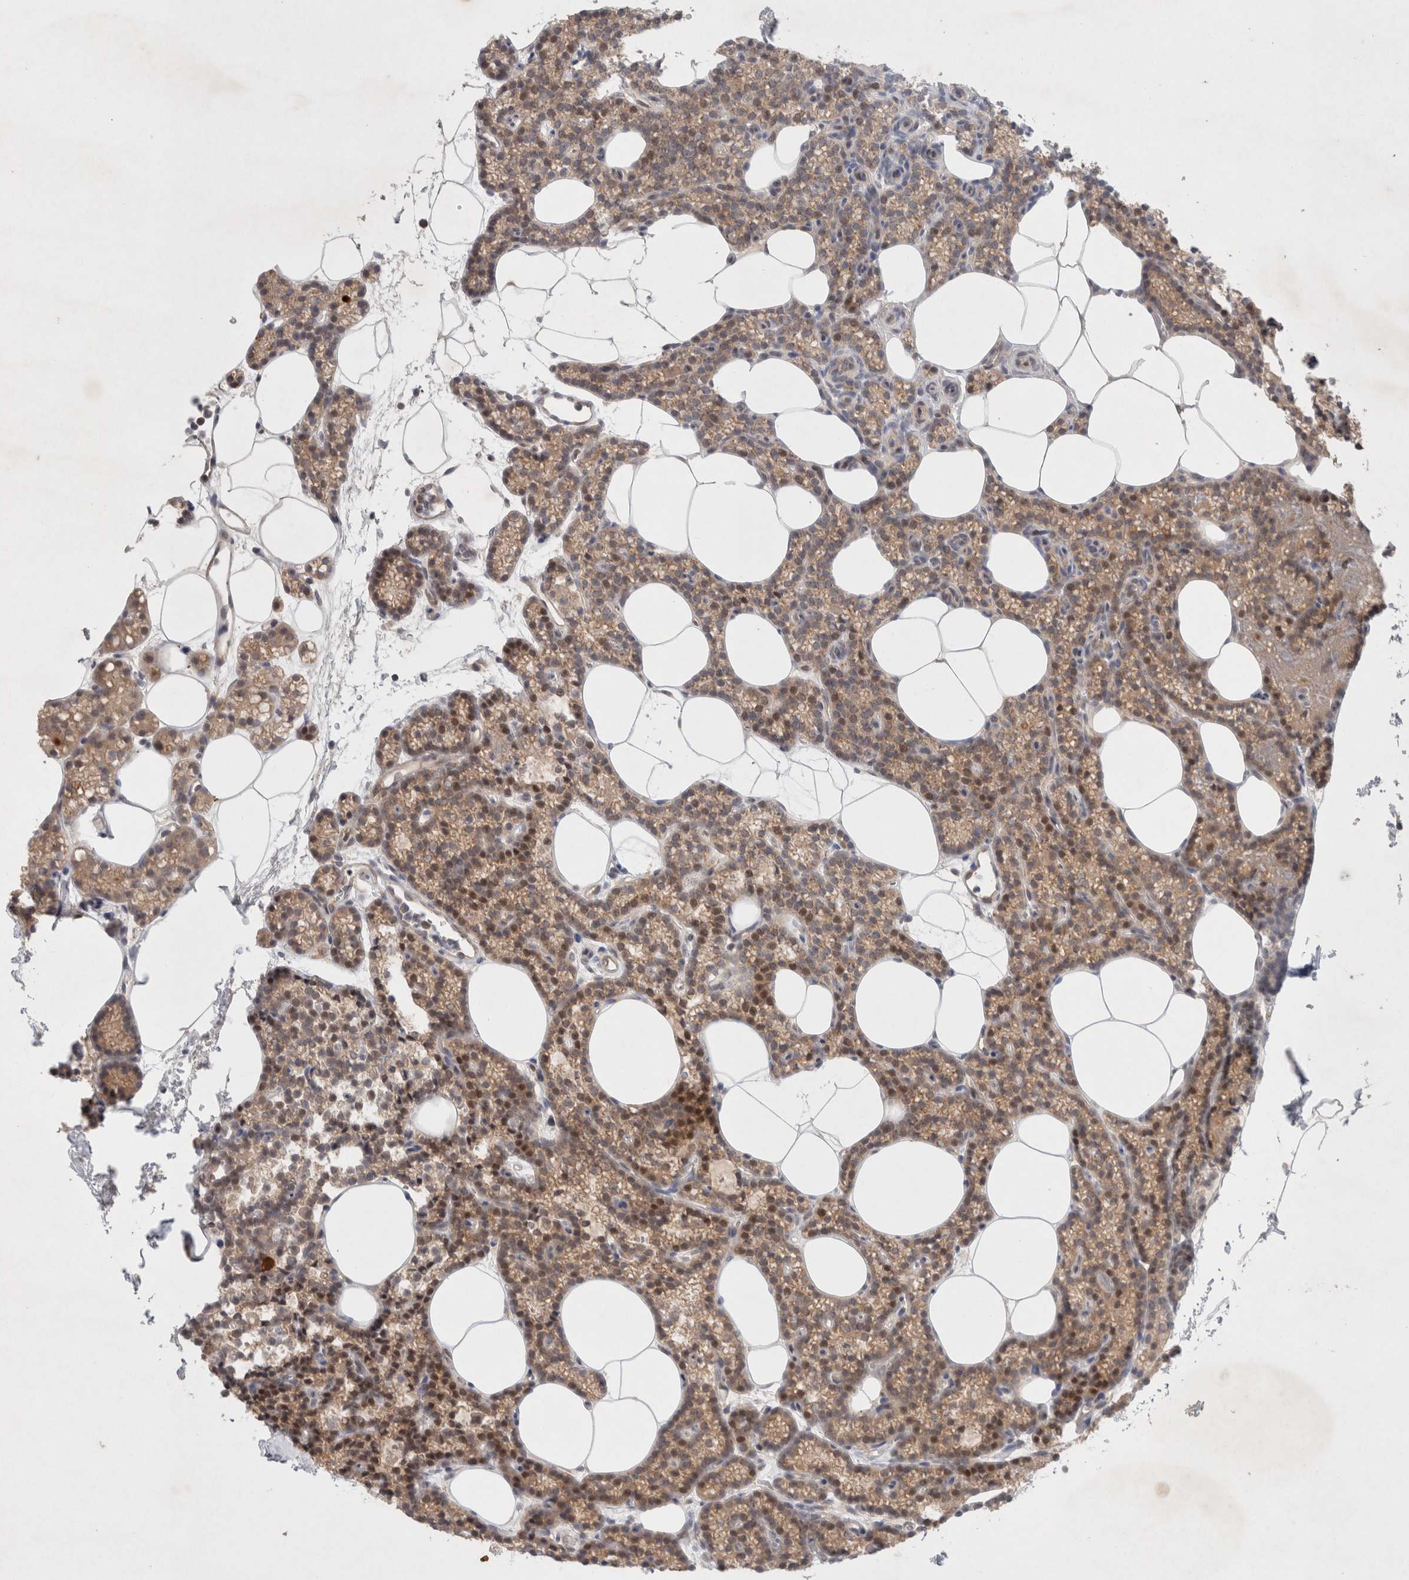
{"staining": {"intensity": "moderate", "quantity": ">75%", "location": "cytoplasmic/membranous,nuclear"}, "tissue": "parathyroid gland", "cell_type": "Glandular cells", "image_type": "normal", "snomed": [{"axis": "morphology", "description": "Normal tissue, NOS"}, {"axis": "topography", "description": "Parathyroid gland"}], "caption": "A brown stain shows moderate cytoplasmic/membranous,nuclear expression of a protein in glandular cells of benign human parathyroid gland.", "gene": "RASAL2", "patient": {"sex": "male", "age": 58}}